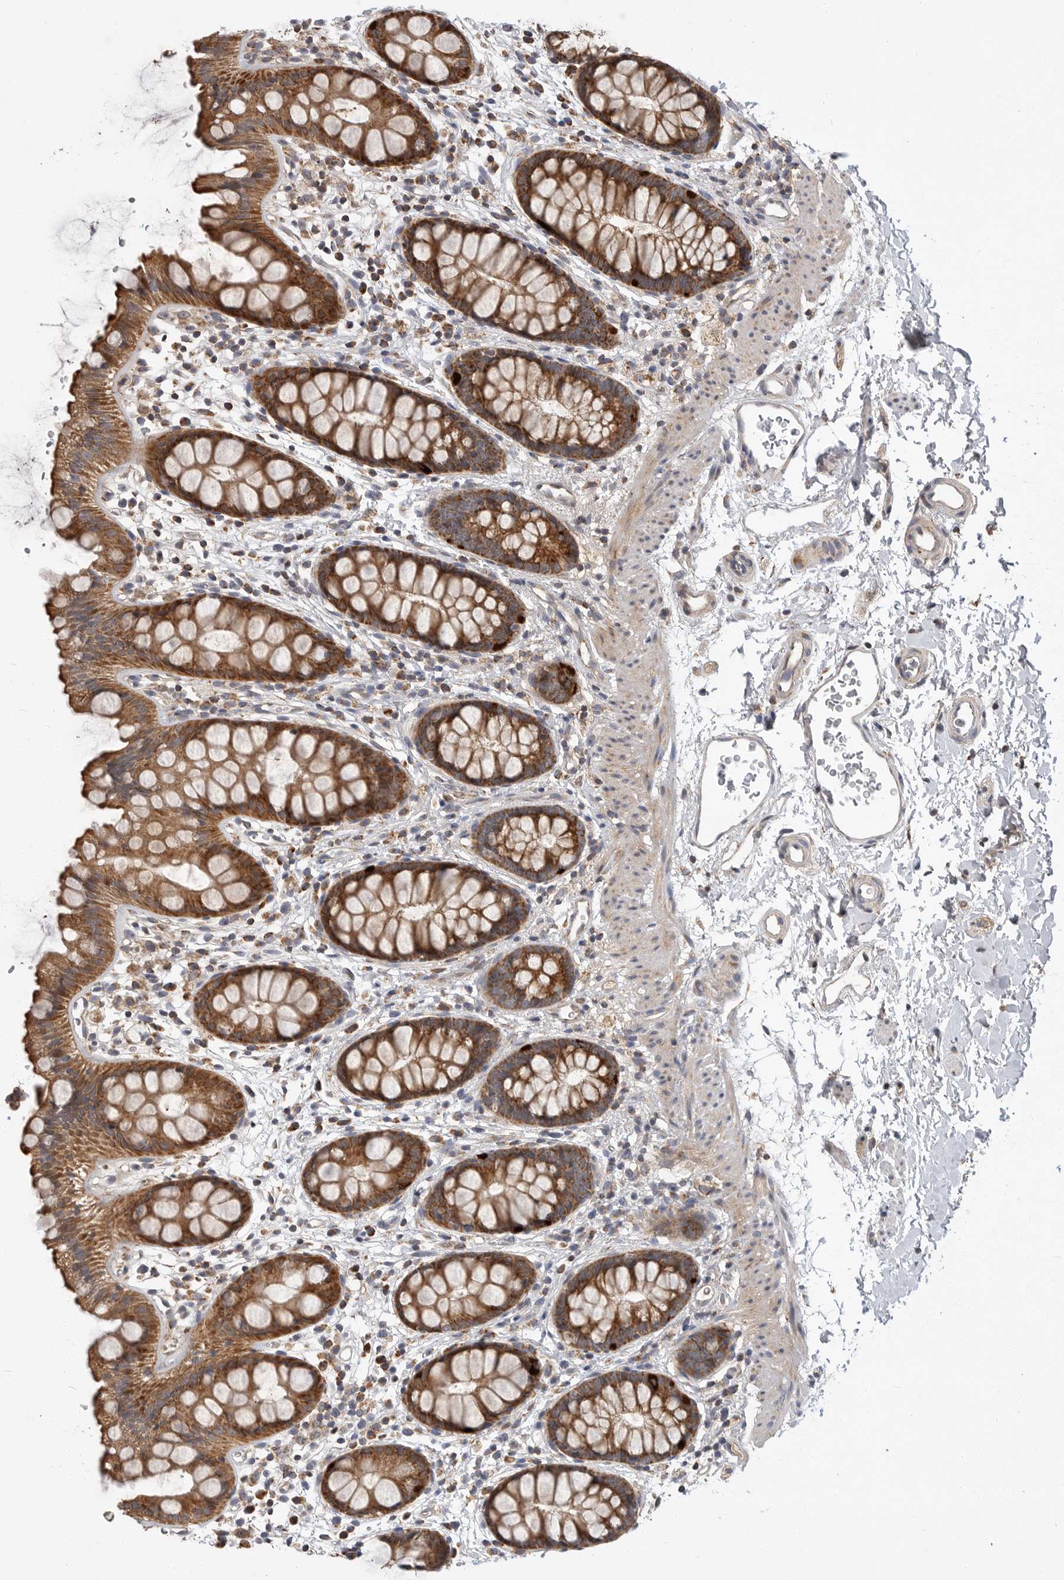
{"staining": {"intensity": "strong", "quantity": ">75%", "location": "cytoplasmic/membranous"}, "tissue": "rectum", "cell_type": "Glandular cells", "image_type": "normal", "snomed": [{"axis": "morphology", "description": "Normal tissue, NOS"}, {"axis": "topography", "description": "Rectum"}], "caption": "Rectum stained with DAB immunohistochemistry exhibits high levels of strong cytoplasmic/membranous positivity in about >75% of glandular cells. The protein of interest is stained brown, and the nuclei are stained in blue (DAB IHC with brightfield microscopy, high magnification).", "gene": "KYAT3", "patient": {"sex": "female", "age": 65}}